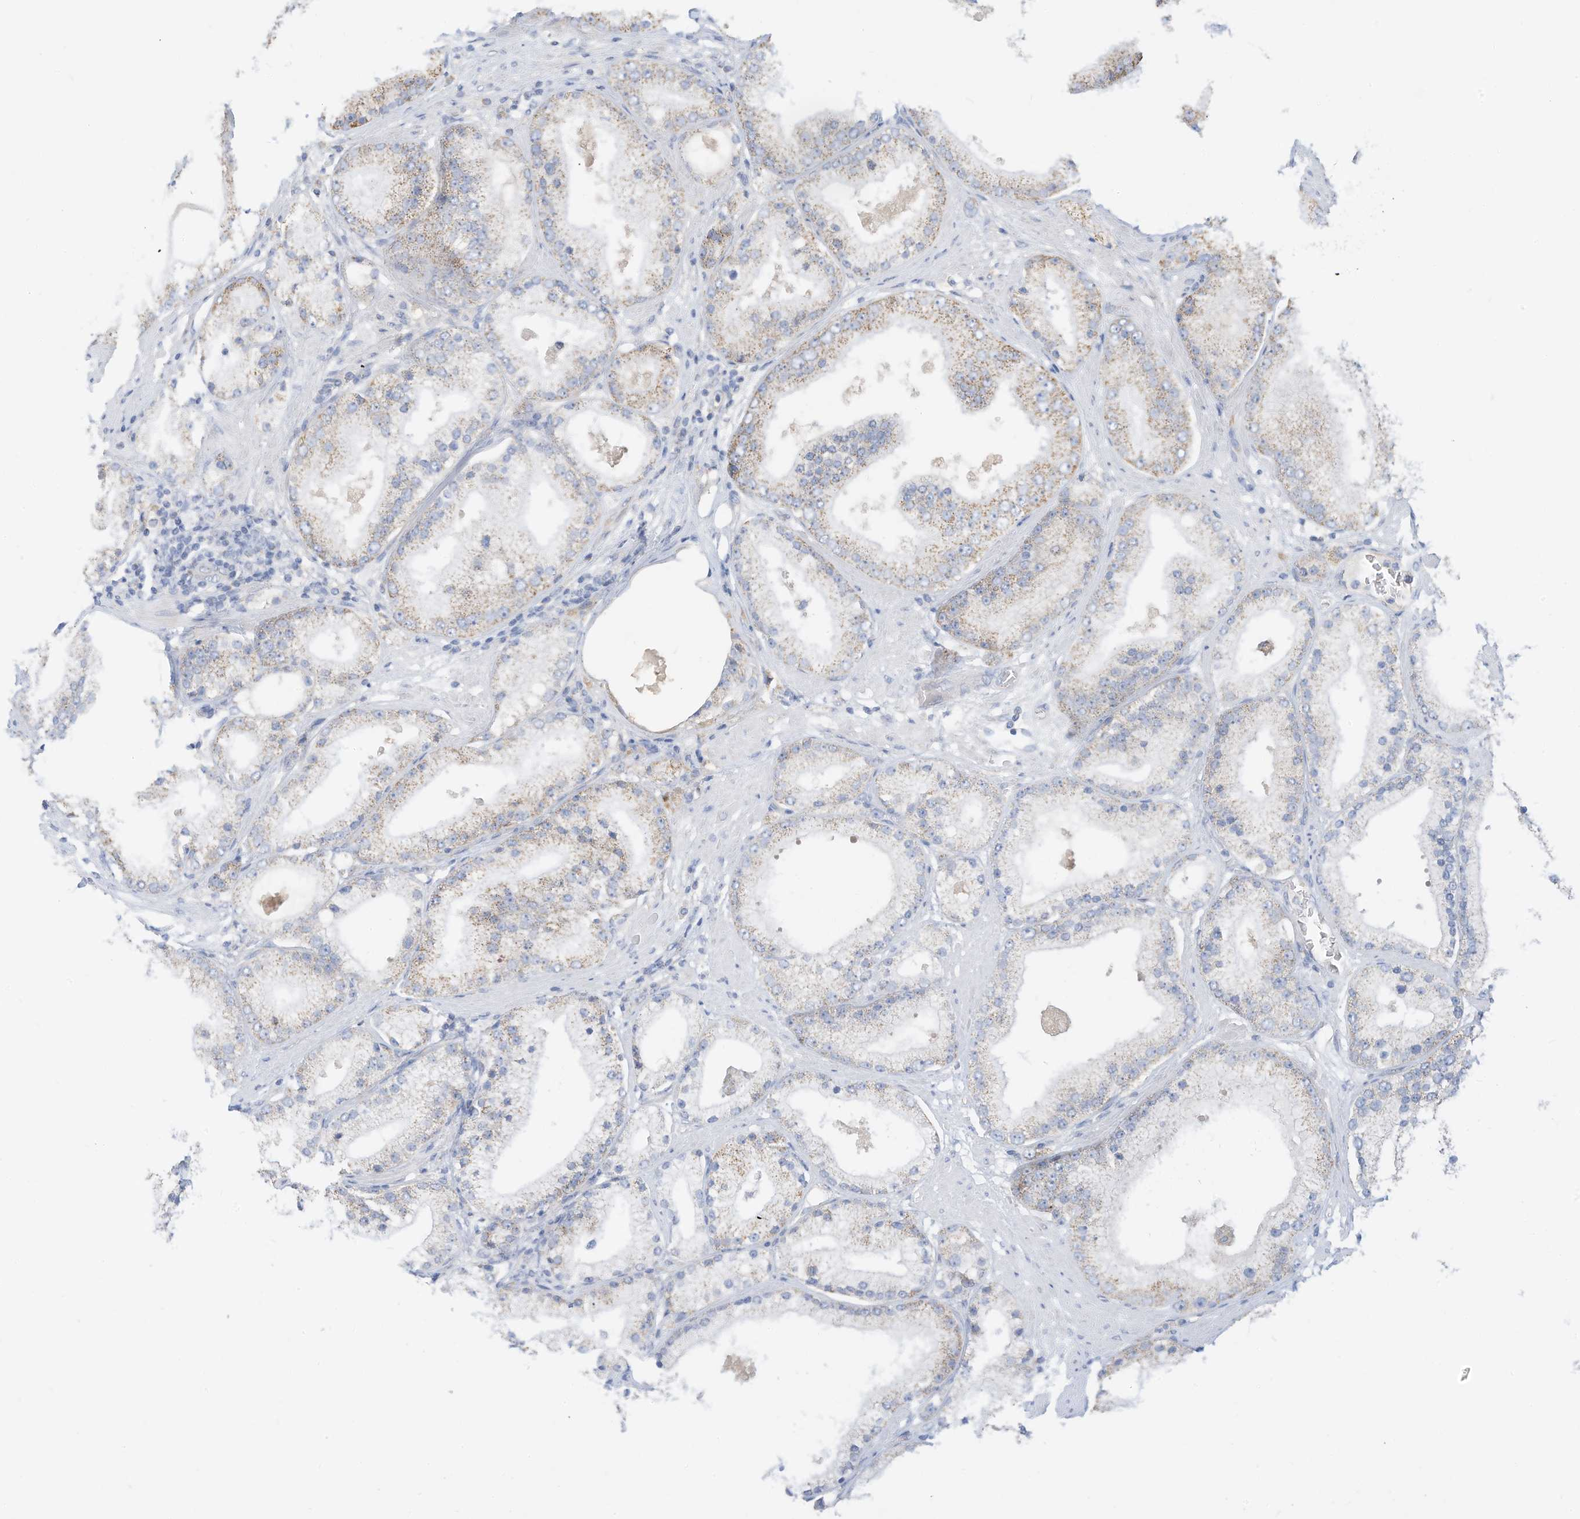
{"staining": {"intensity": "weak", "quantity": "25%-75%", "location": "cytoplasmic/membranous"}, "tissue": "prostate cancer", "cell_type": "Tumor cells", "image_type": "cancer", "snomed": [{"axis": "morphology", "description": "Adenocarcinoma, Low grade"}, {"axis": "topography", "description": "Prostate"}], "caption": "Prostate cancer tissue exhibits weak cytoplasmic/membranous positivity in approximately 25%-75% of tumor cells, visualized by immunohistochemistry.", "gene": "RHOH", "patient": {"sex": "male", "age": 67}}